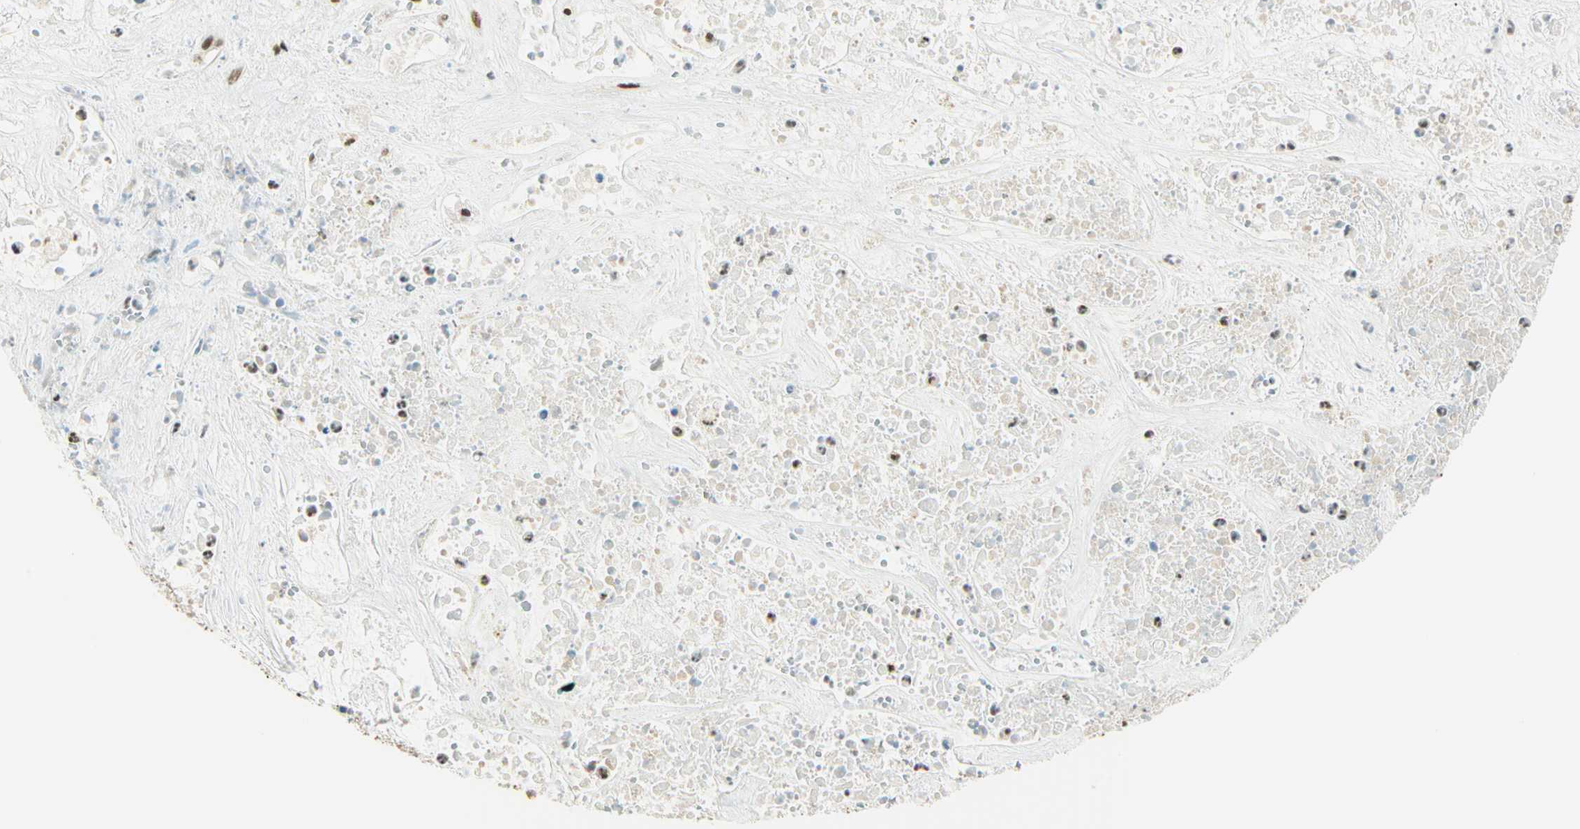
{"staining": {"intensity": "moderate", "quantity": ">75%", "location": "nuclear"}, "tissue": "liver cancer", "cell_type": "Tumor cells", "image_type": "cancer", "snomed": [{"axis": "morphology", "description": "Cholangiocarcinoma"}, {"axis": "topography", "description": "Liver"}], "caption": "IHC image of human liver cholangiocarcinoma stained for a protein (brown), which reveals medium levels of moderate nuclear positivity in about >75% of tumor cells.", "gene": "FANCG", "patient": {"sex": "female", "age": 65}}